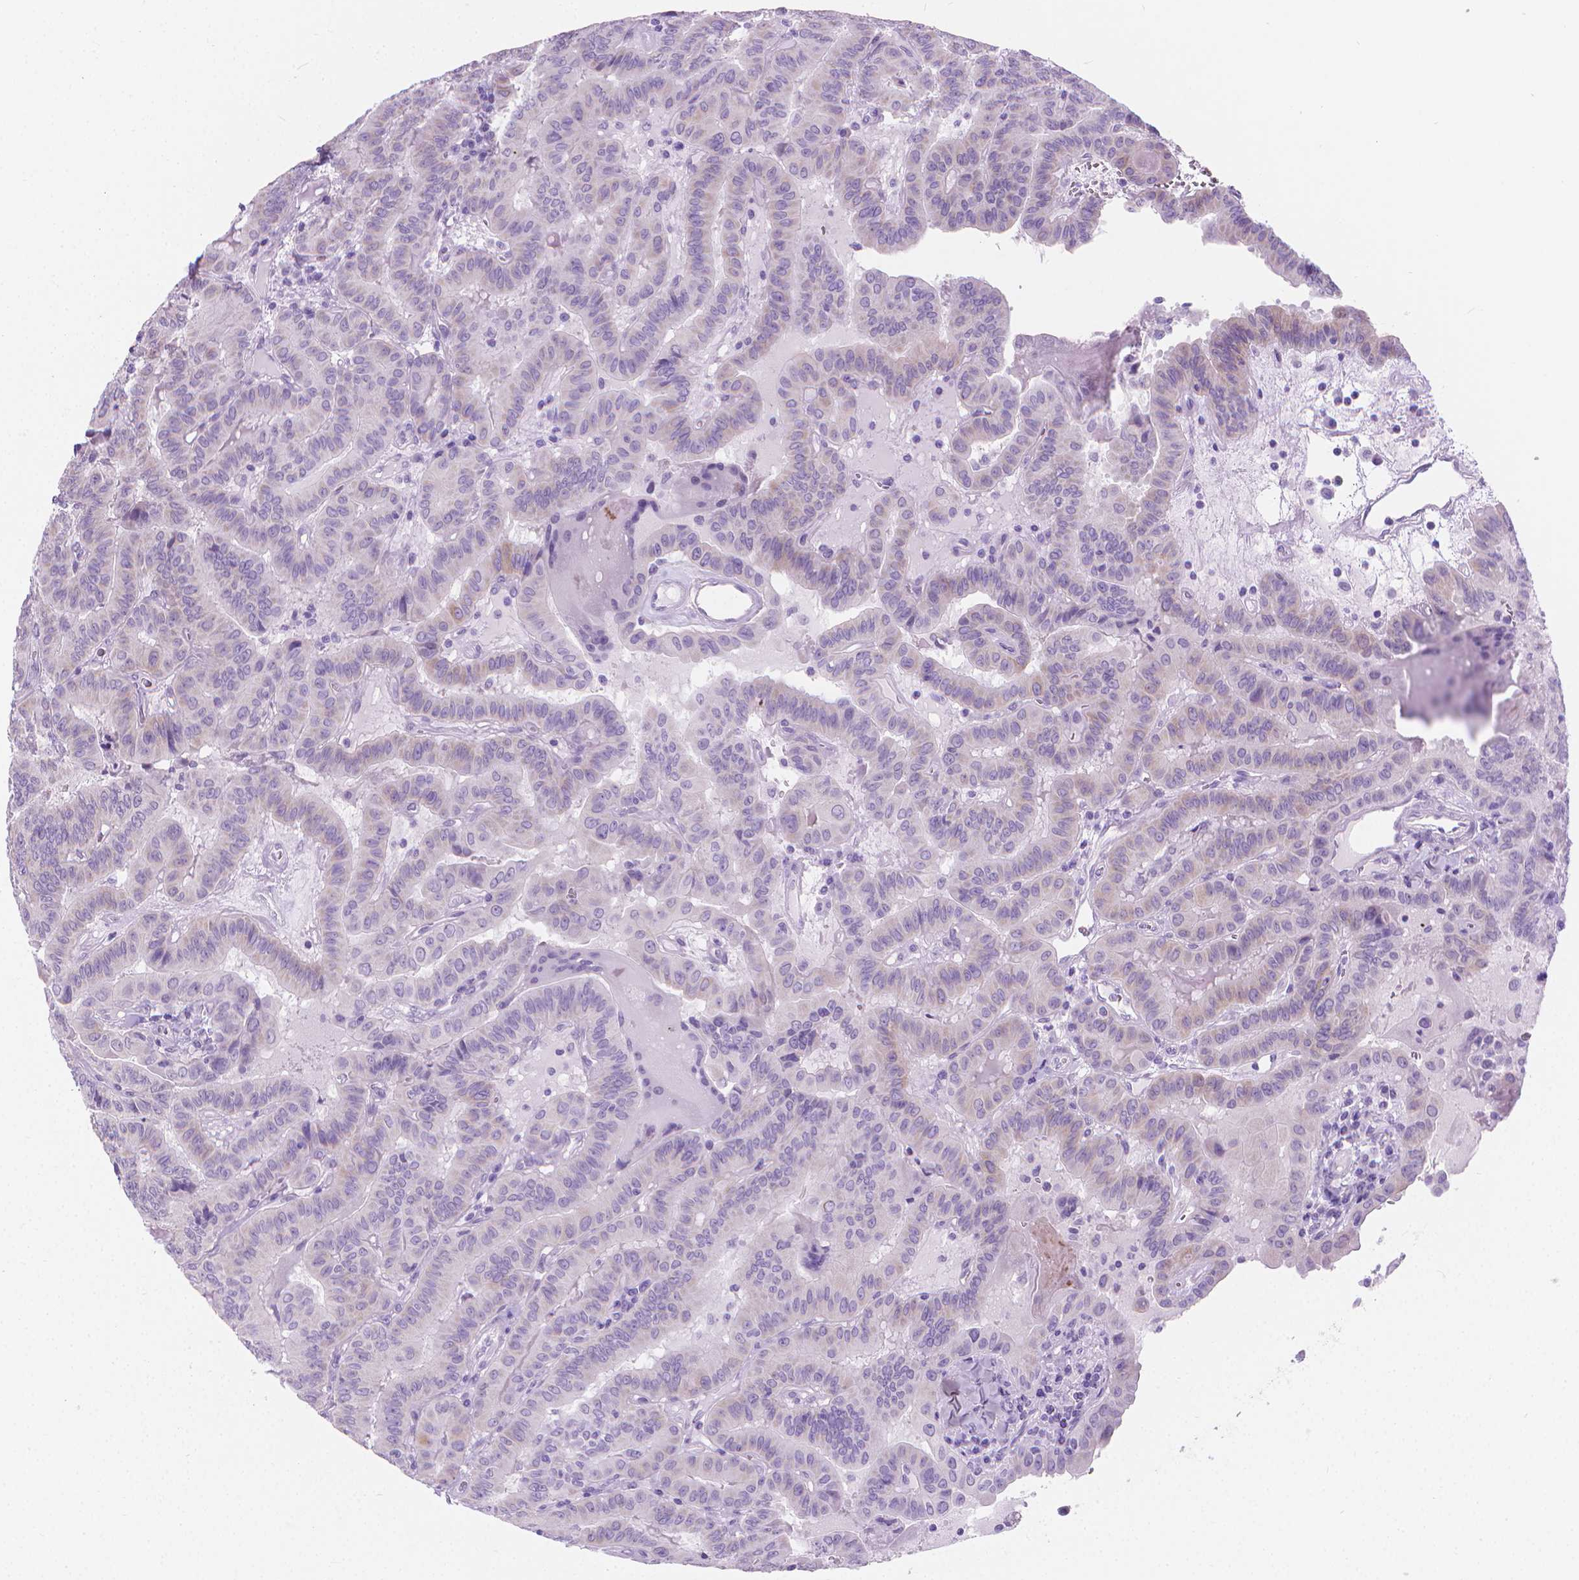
{"staining": {"intensity": "negative", "quantity": "none", "location": "none"}, "tissue": "thyroid cancer", "cell_type": "Tumor cells", "image_type": "cancer", "snomed": [{"axis": "morphology", "description": "Papillary adenocarcinoma, NOS"}, {"axis": "topography", "description": "Thyroid gland"}], "caption": "Immunohistochemical staining of human thyroid cancer reveals no significant staining in tumor cells.", "gene": "CFAP52", "patient": {"sex": "female", "age": 37}}